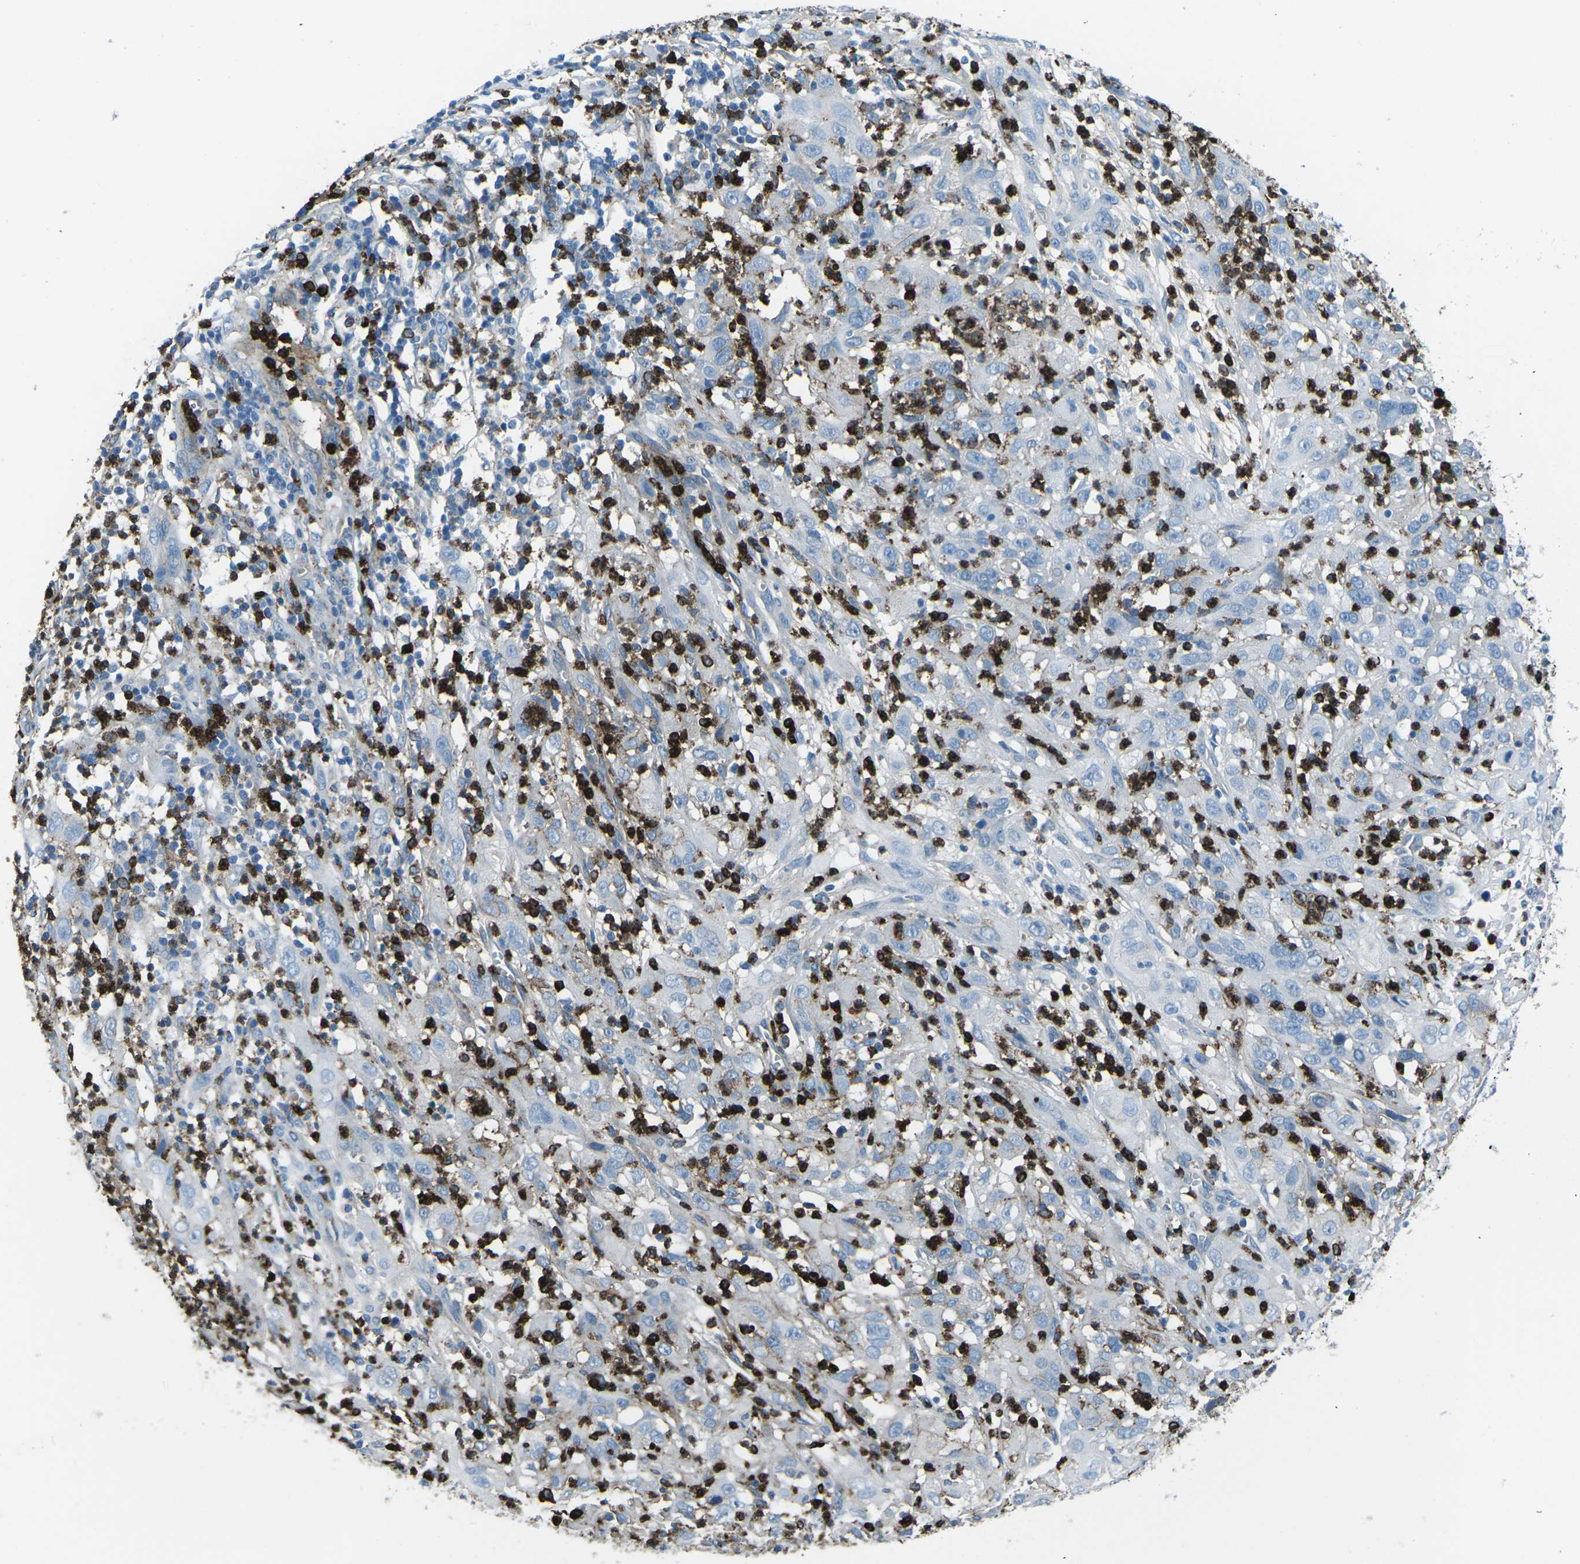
{"staining": {"intensity": "negative", "quantity": "none", "location": "none"}, "tissue": "cervical cancer", "cell_type": "Tumor cells", "image_type": "cancer", "snomed": [{"axis": "morphology", "description": "Squamous cell carcinoma, NOS"}, {"axis": "topography", "description": "Cervix"}], "caption": "The photomicrograph displays no significant expression in tumor cells of cervical cancer. (DAB (3,3'-diaminobenzidine) immunohistochemistry visualized using brightfield microscopy, high magnification).", "gene": "FCN1", "patient": {"sex": "female", "age": 32}}